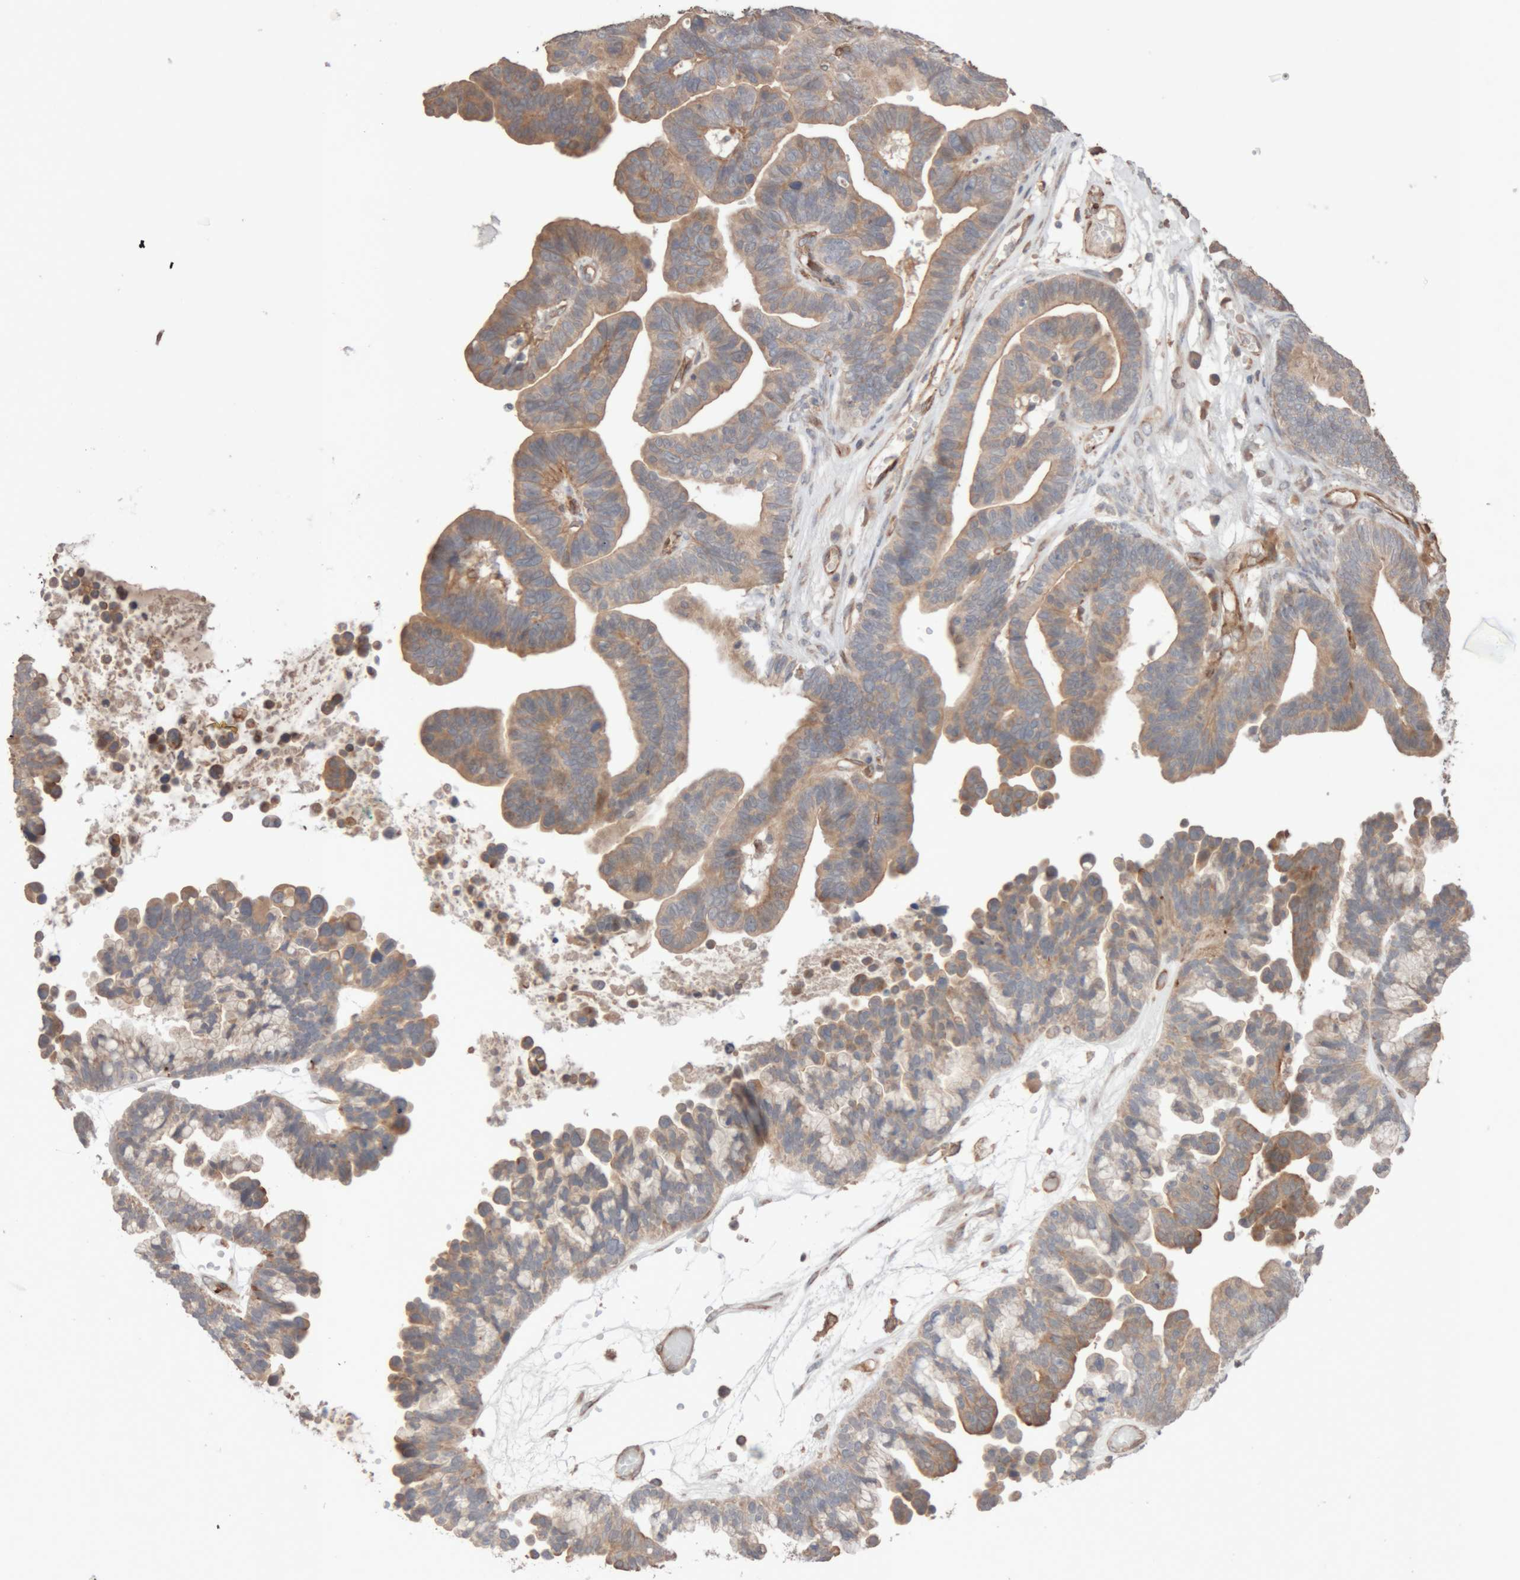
{"staining": {"intensity": "weak", "quantity": ">75%", "location": "cytoplasmic/membranous"}, "tissue": "ovarian cancer", "cell_type": "Tumor cells", "image_type": "cancer", "snomed": [{"axis": "morphology", "description": "Cystadenocarcinoma, serous, NOS"}, {"axis": "topography", "description": "Ovary"}], "caption": "The histopathology image reveals staining of ovarian serous cystadenocarcinoma, revealing weak cytoplasmic/membranous protein positivity (brown color) within tumor cells.", "gene": "RAB32", "patient": {"sex": "female", "age": 56}}